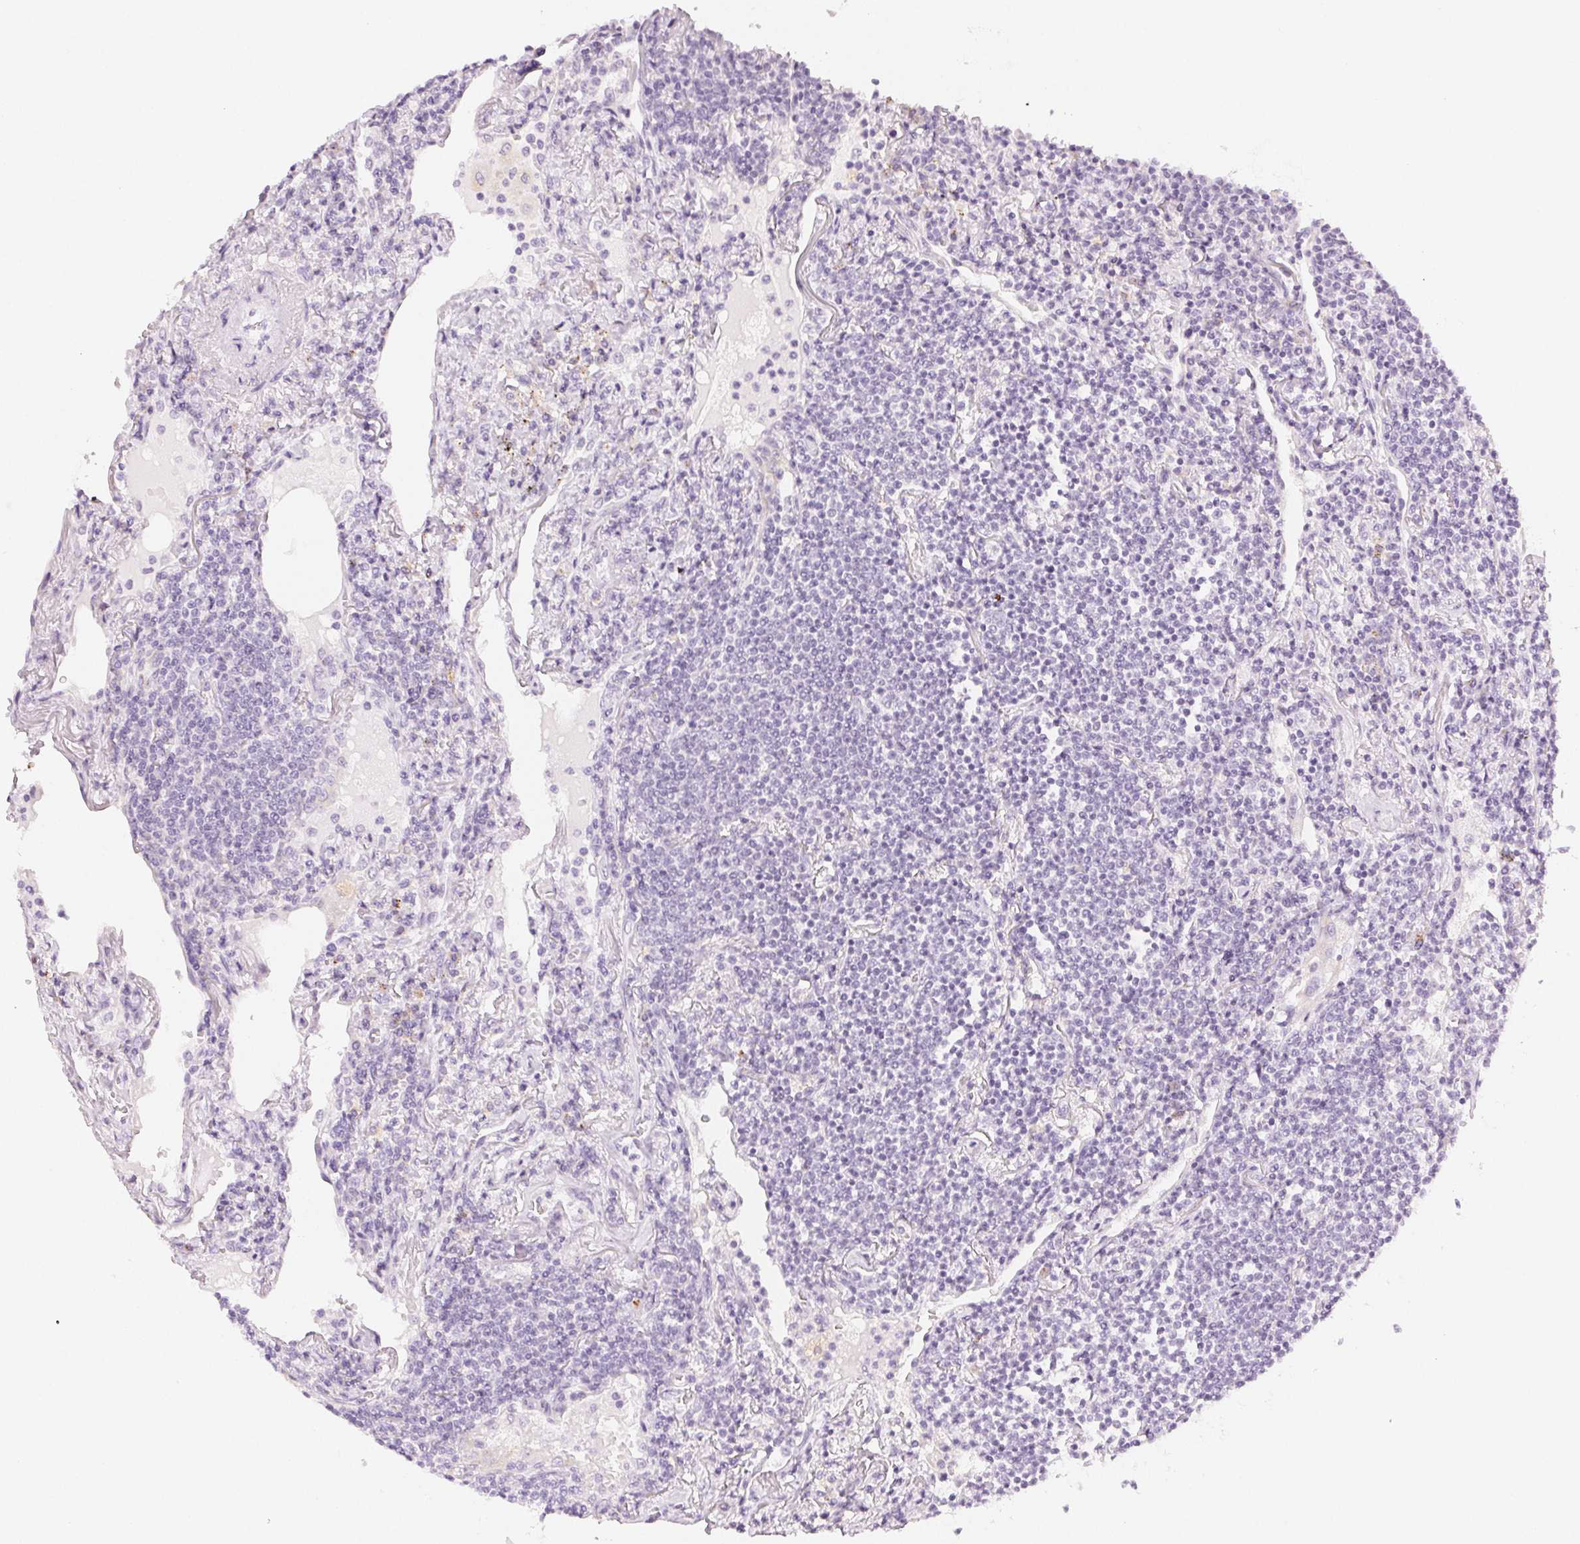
{"staining": {"intensity": "negative", "quantity": "none", "location": "none"}, "tissue": "lymphoma", "cell_type": "Tumor cells", "image_type": "cancer", "snomed": [{"axis": "morphology", "description": "Malignant lymphoma, non-Hodgkin's type, Low grade"}, {"axis": "topography", "description": "Lung"}], "caption": "DAB (3,3'-diaminobenzidine) immunohistochemical staining of lymphoma demonstrates no significant positivity in tumor cells.", "gene": "SLC5A2", "patient": {"sex": "female", "age": 71}}